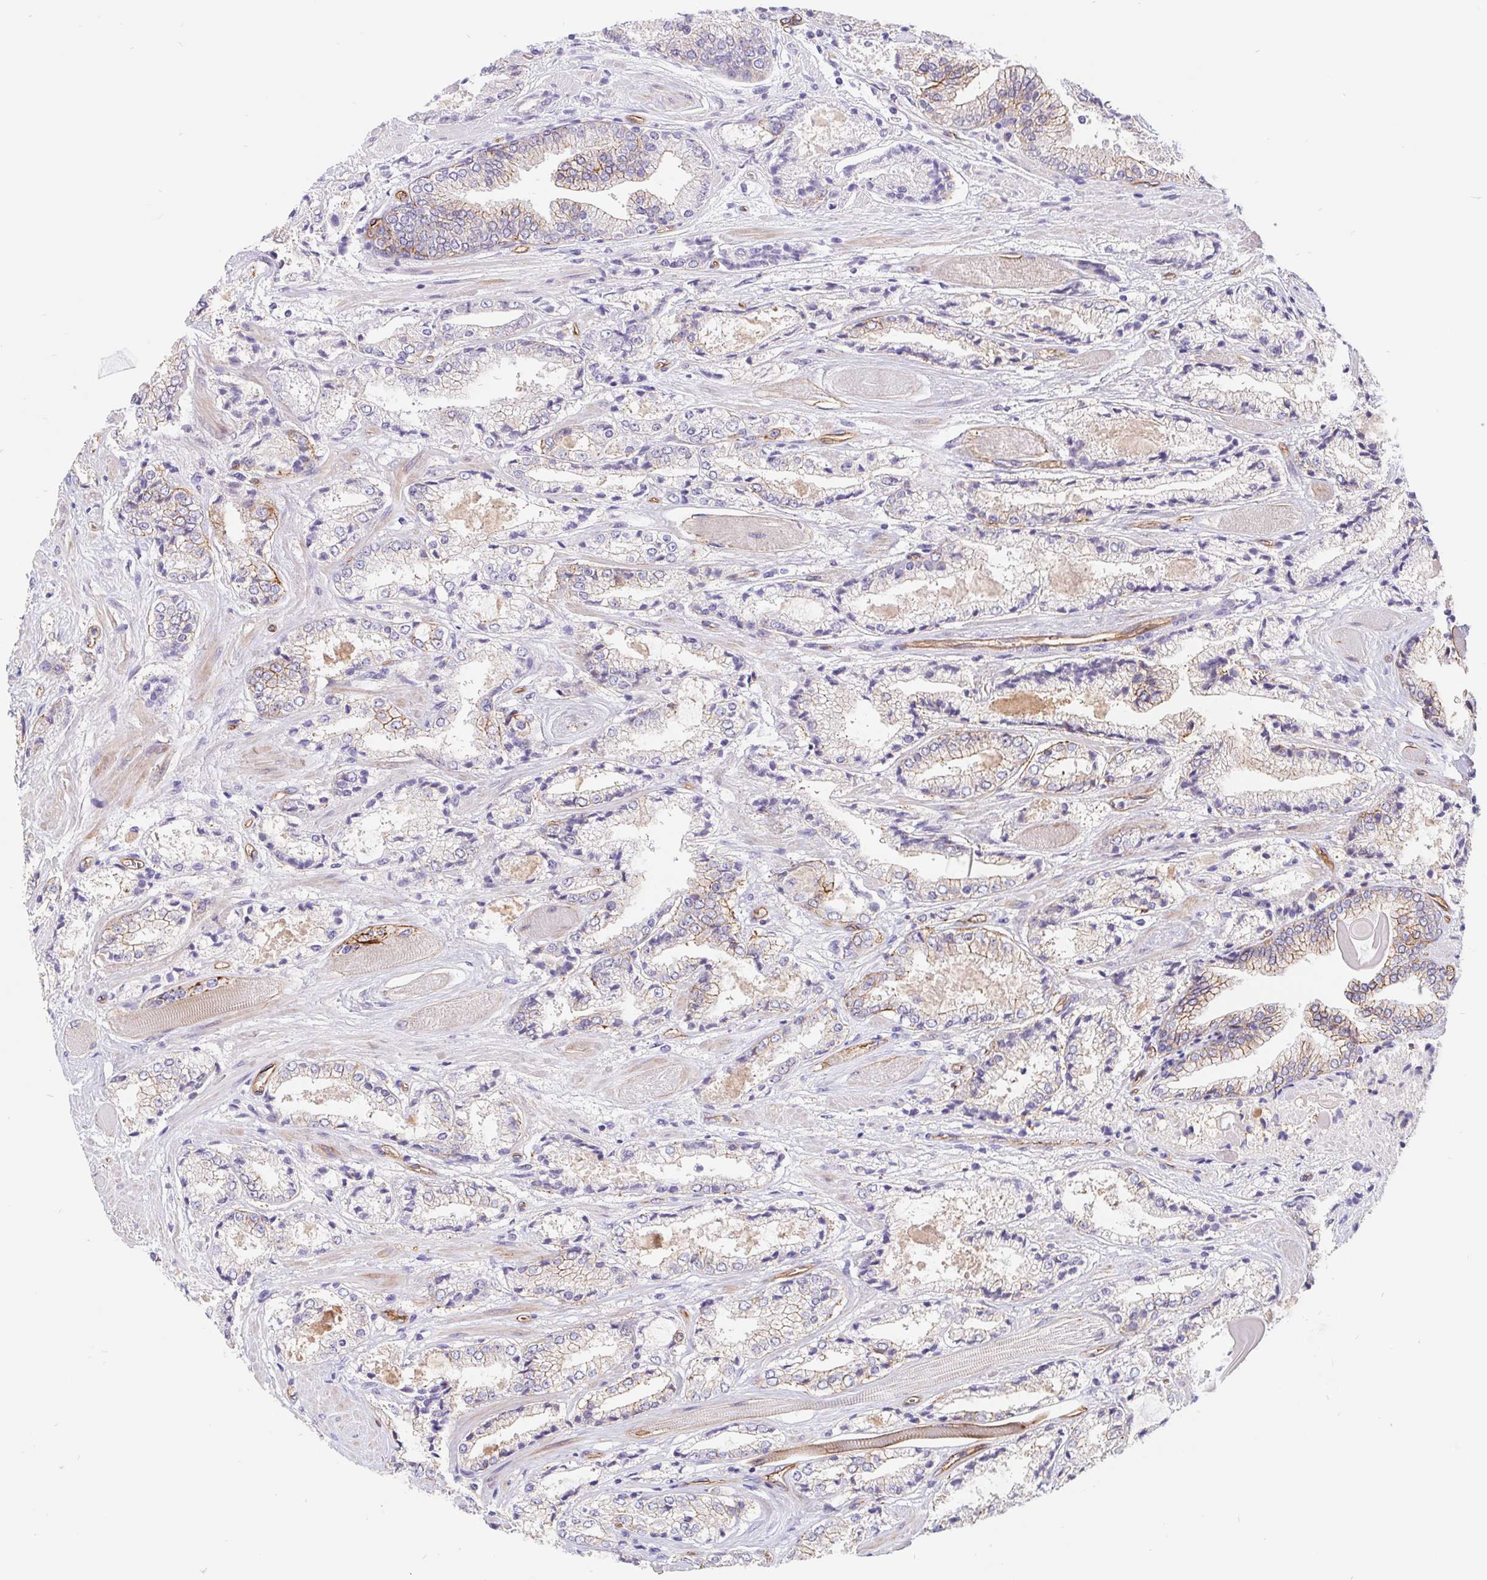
{"staining": {"intensity": "moderate", "quantity": "25%-75%", "location": "cytoplasmic/membranous"}, "tissue": "prostate cancer", "cell_type": "Tumor cells", "image_type": "cancer", "snomed": [{"axis": "morphology", "description": "Adenocarcinoma, High grade"}, {"axis": "topography", "description": "Prostate"}], "caption": "A brown stain highlights moderate cytoplasmic/membranous positivity of a protein in human adenocarcinoma (high-grade) (prostate) tumor cells.", "gene": "LIMCH1", "patient": {"sex": "male", "age": 64}}